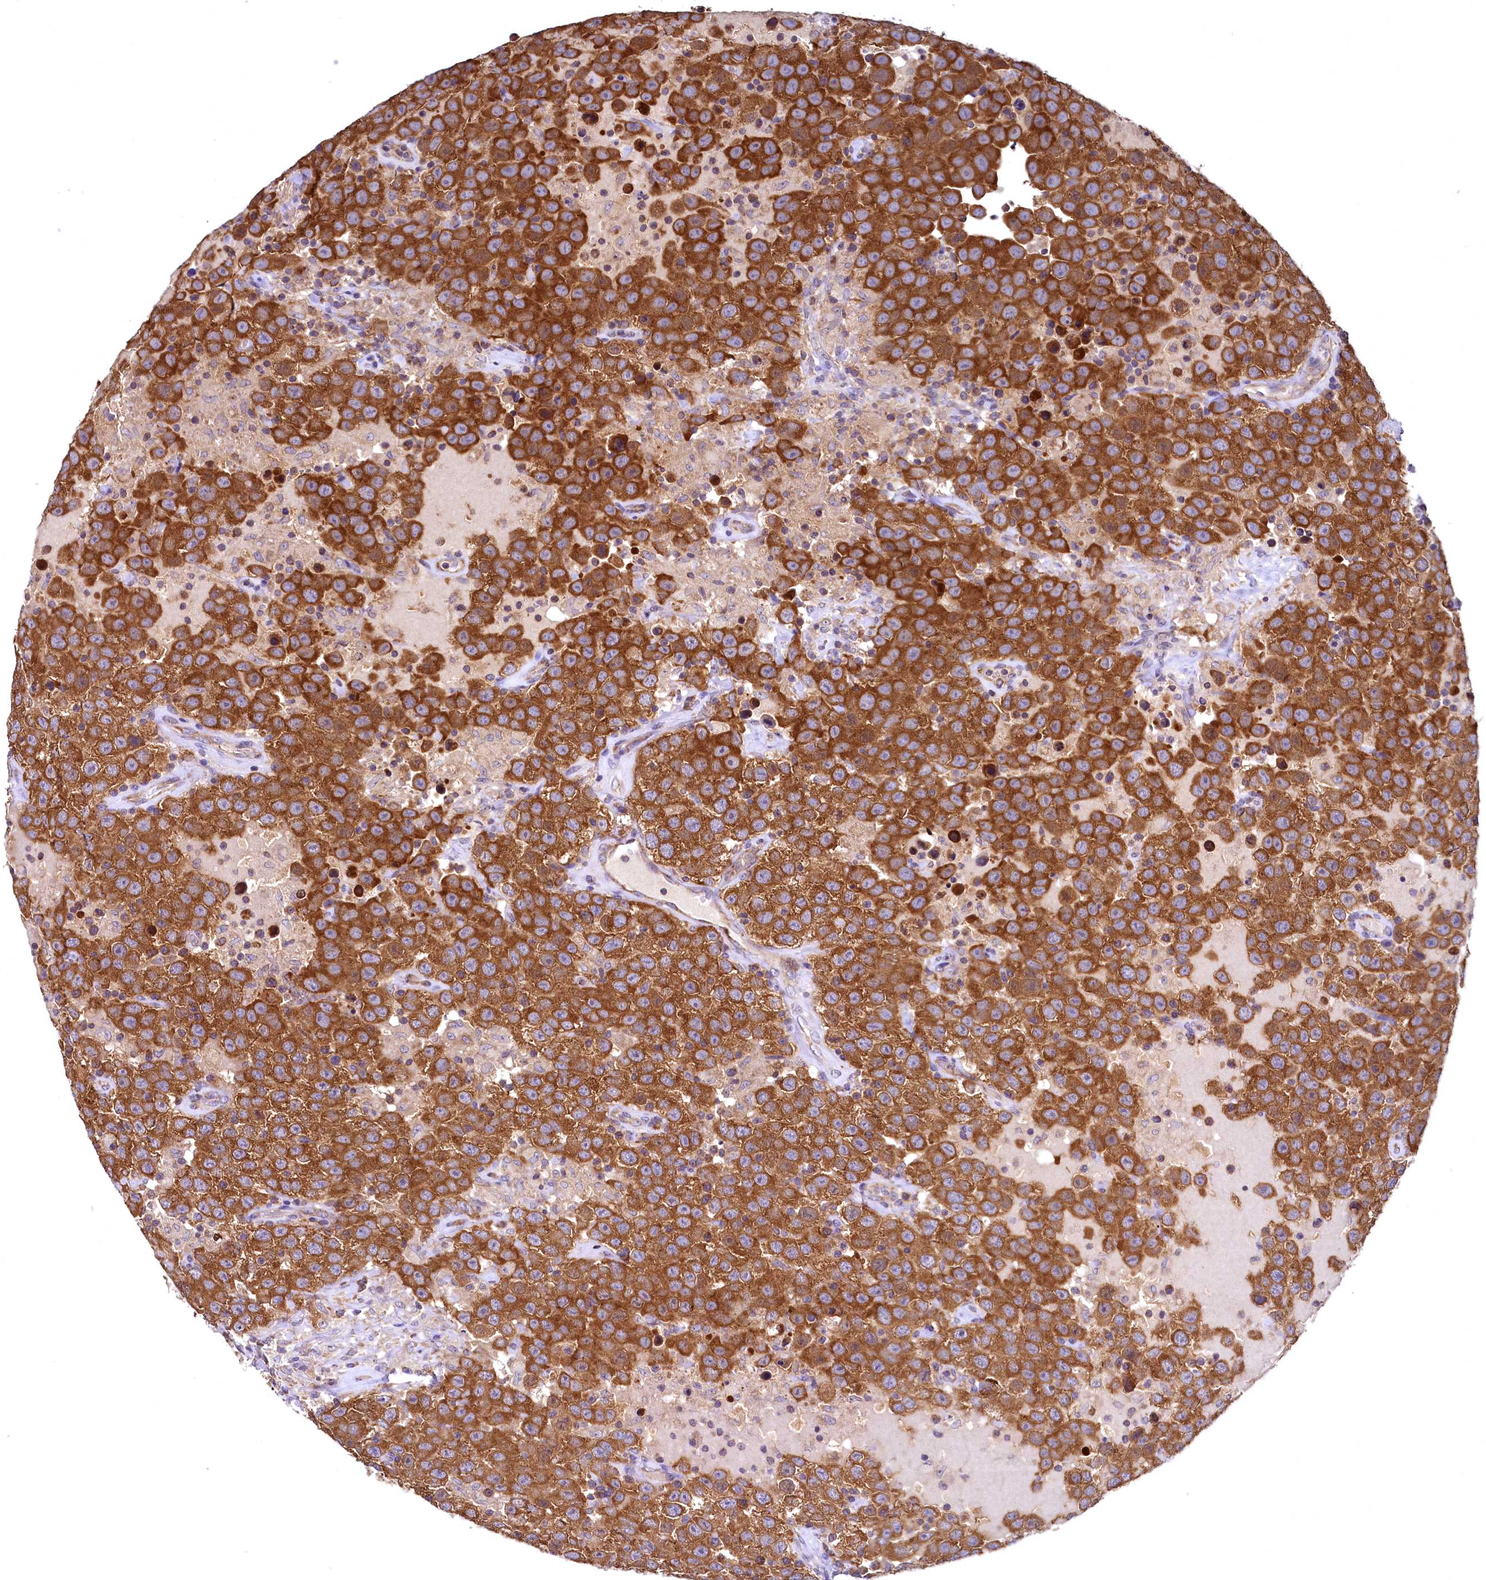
{"staining": {"intensity": "strong", "quantity": ">75%", "location": "cytoplasmic/membranous"}, "tissue": "testis cancer", "cell_type": "Tumor cells", "image_type": "cancer", "snomed": [{"axis": "morphology", "description": "Seminoma, NOS"}, {"axis": "topography", "description": "Testis"}], "caption": "A high amount of strong cytoplasmic/membranous staining is appreciated in approximately >75% of tumor cells in testis cancer tissue.", "gene": "MRPL57", "patient": {"sex": "male", "age": 41}}